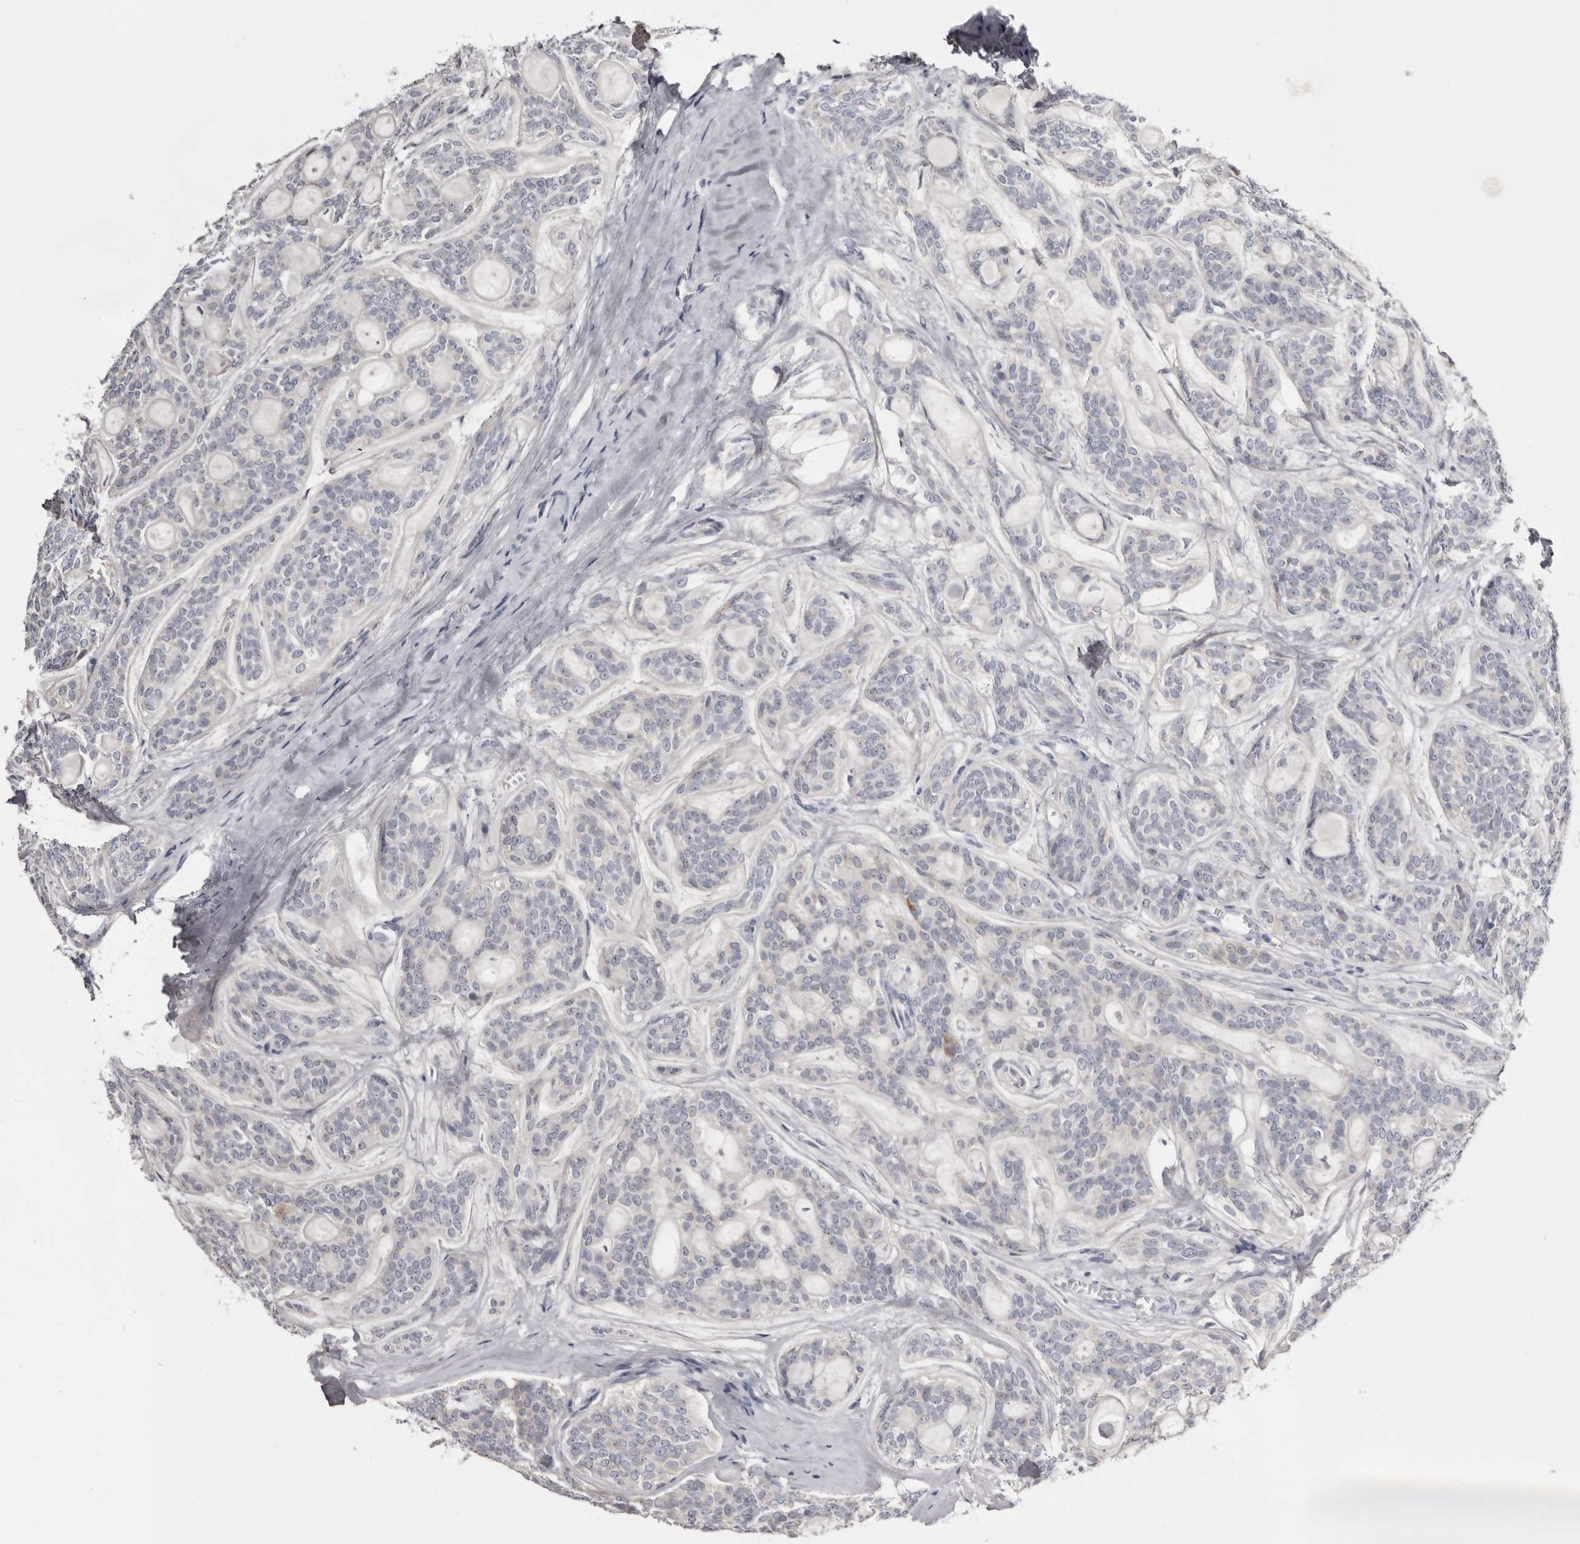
{"staining": {"intensity": "weak", "quantity": "<25%", "location": "cytoplasmic/membranous"}, "tissue": "head and neck cancer", "cell_type": "Tumor cells", "image_type": "cancer", "snomed": [{"axis": "morphology", "description": "Adenocarcinoma, NOS"}, {"axis": "topography", "description": "Head-Neck"}], "caption": "Immunohistochemical staining of adenocarcinoma (head and neck) exhibits no significant expression in tumor cells. (DAB (3,3'-diaminobenzidine) immunohistochemistry (IHC) visualized using brightfield microscopy, high magnification).", "gene": "CASQ1", "patient": {"sex": "male", "age": 66}}